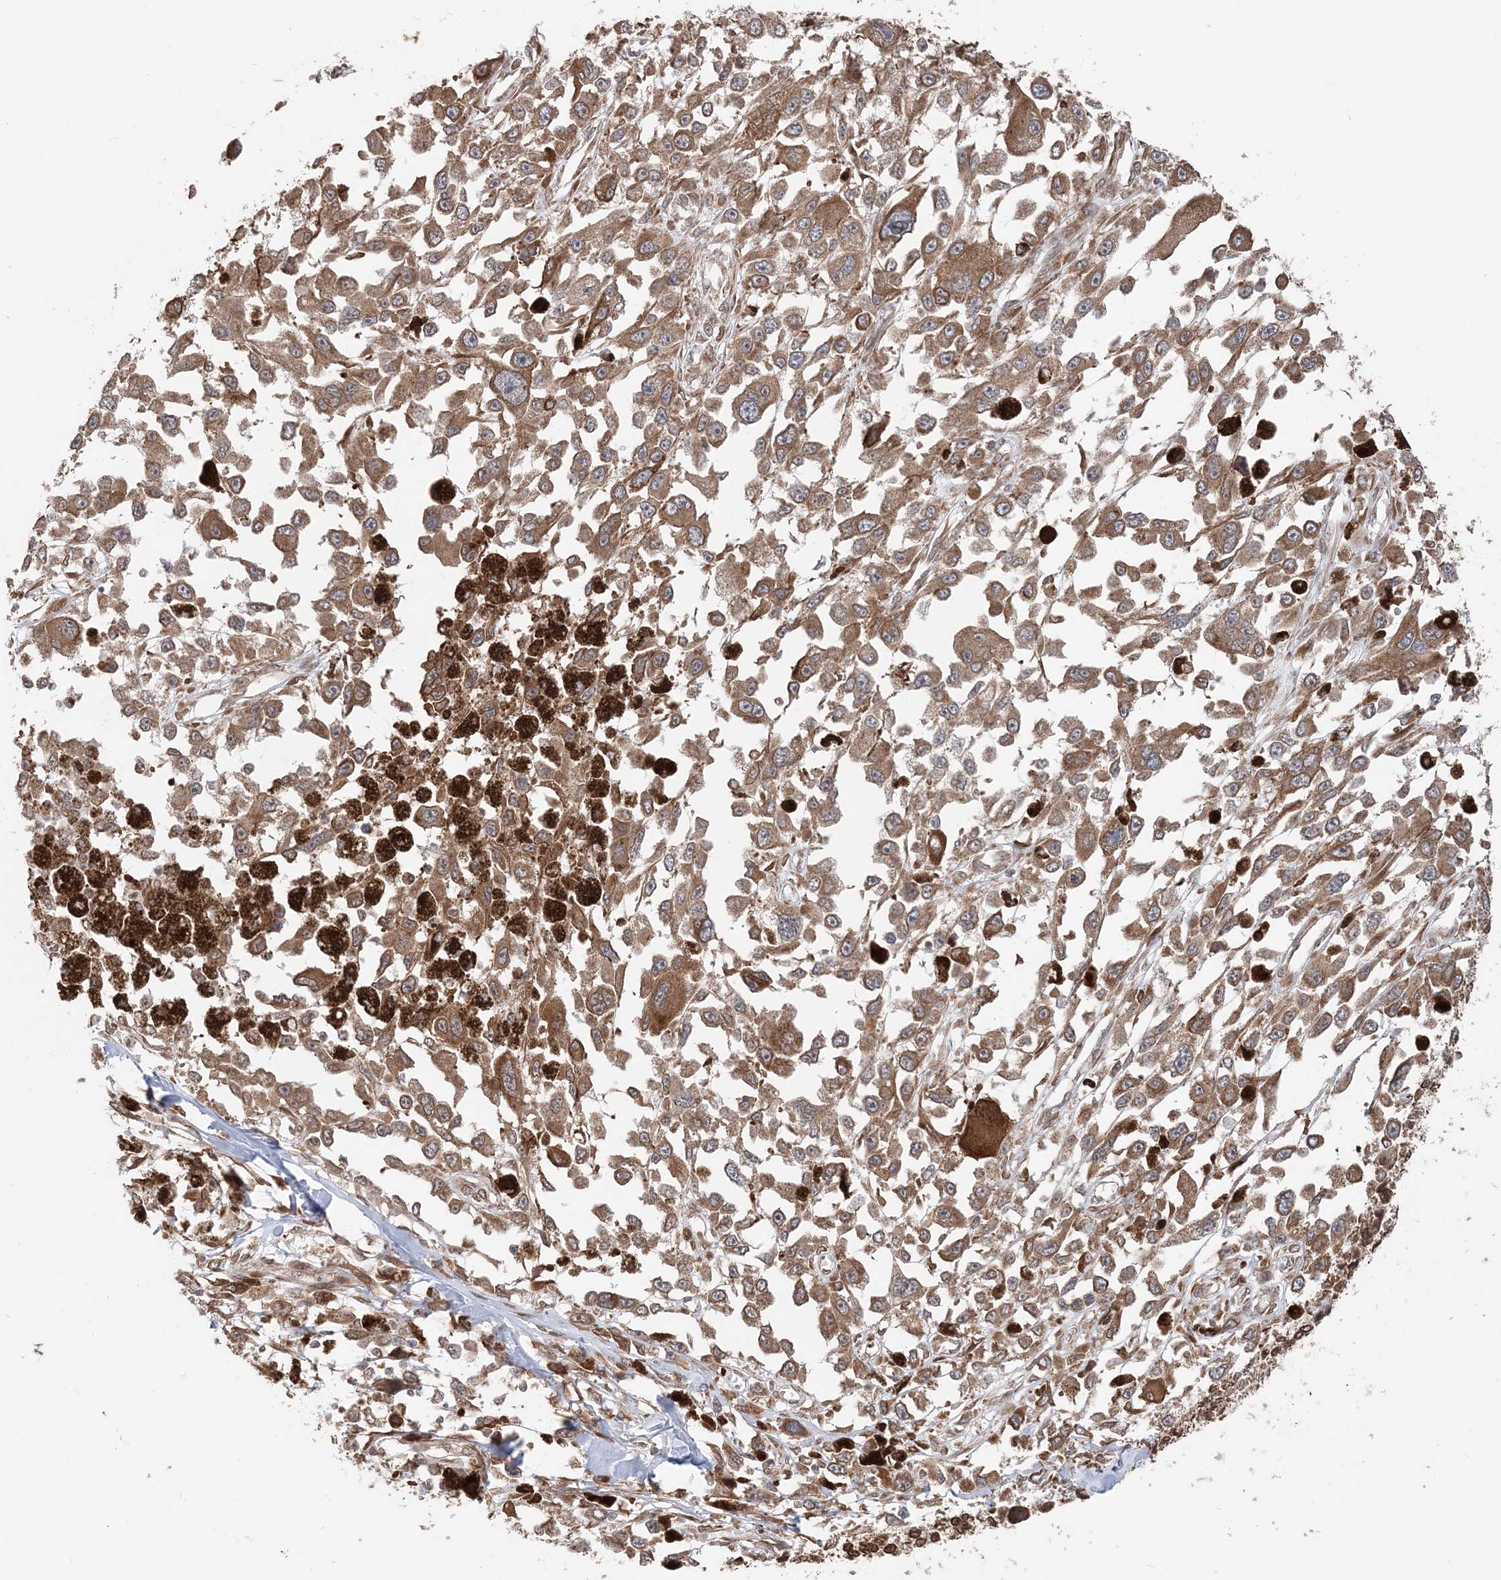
{"staining": {"intensity": "moderate", "quantity": ">75%", "location": "cytoplasmic/membranous"}, "tissue": "melanoma", "cell_type": "Tumor cells", "image_type": "cancer", "snomed": [{"axis": "morphology", "description": "Malignant melanoma, Metastatic site"}, {"axis": "topography", "description": "Lymph node"}], "caption": "Immunohistochemistry image of melanoma stained for a protein (brown), which exhibits medium levels of moderate cytoplasmic/membranous staining in approximately >75% of tumor cells.", "gene": "TMED10", "patient": {"sex": "male", "age": 59}}